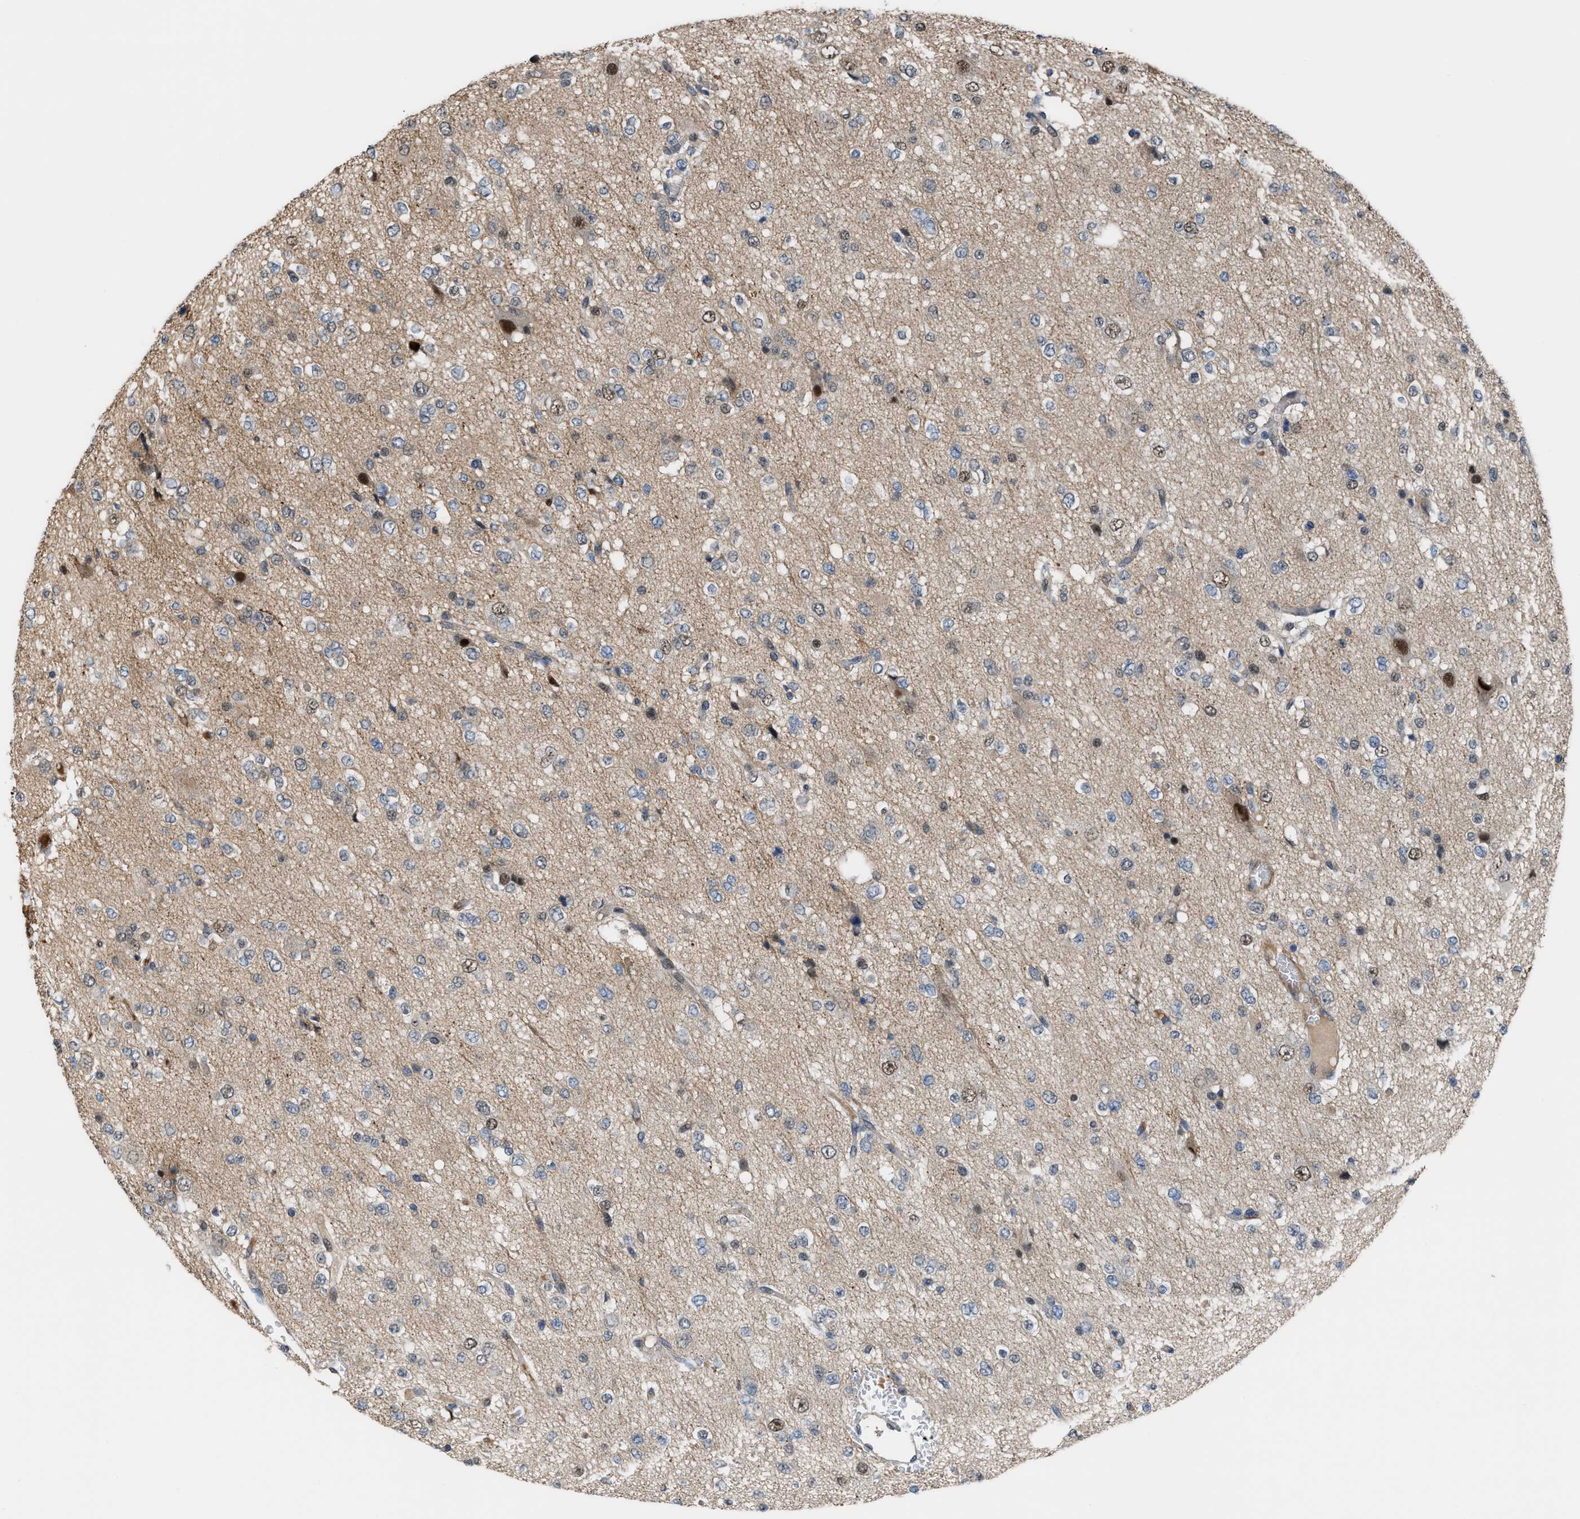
{"staining": {"intensity": "moderate", "quantity": "<25%", "location": "nuclear"}, "tissue": "glioma", "cell_type": "Tumor cells", "image_type": "cancer", "snomed": [{"axis": "morphology", "description": "Glioma, malignant, Low grade"}, {"axis": "topography", "description": "Brain"}], "caption": "Immunohistochemistry (IHC) image of glioma stained for a protein (brown), which exhibits low levels of moderate nuclear expression in approximately <25% of tumor cells.", "gene": "RFFL", "patient": {"sex": "male", "age": 38}}